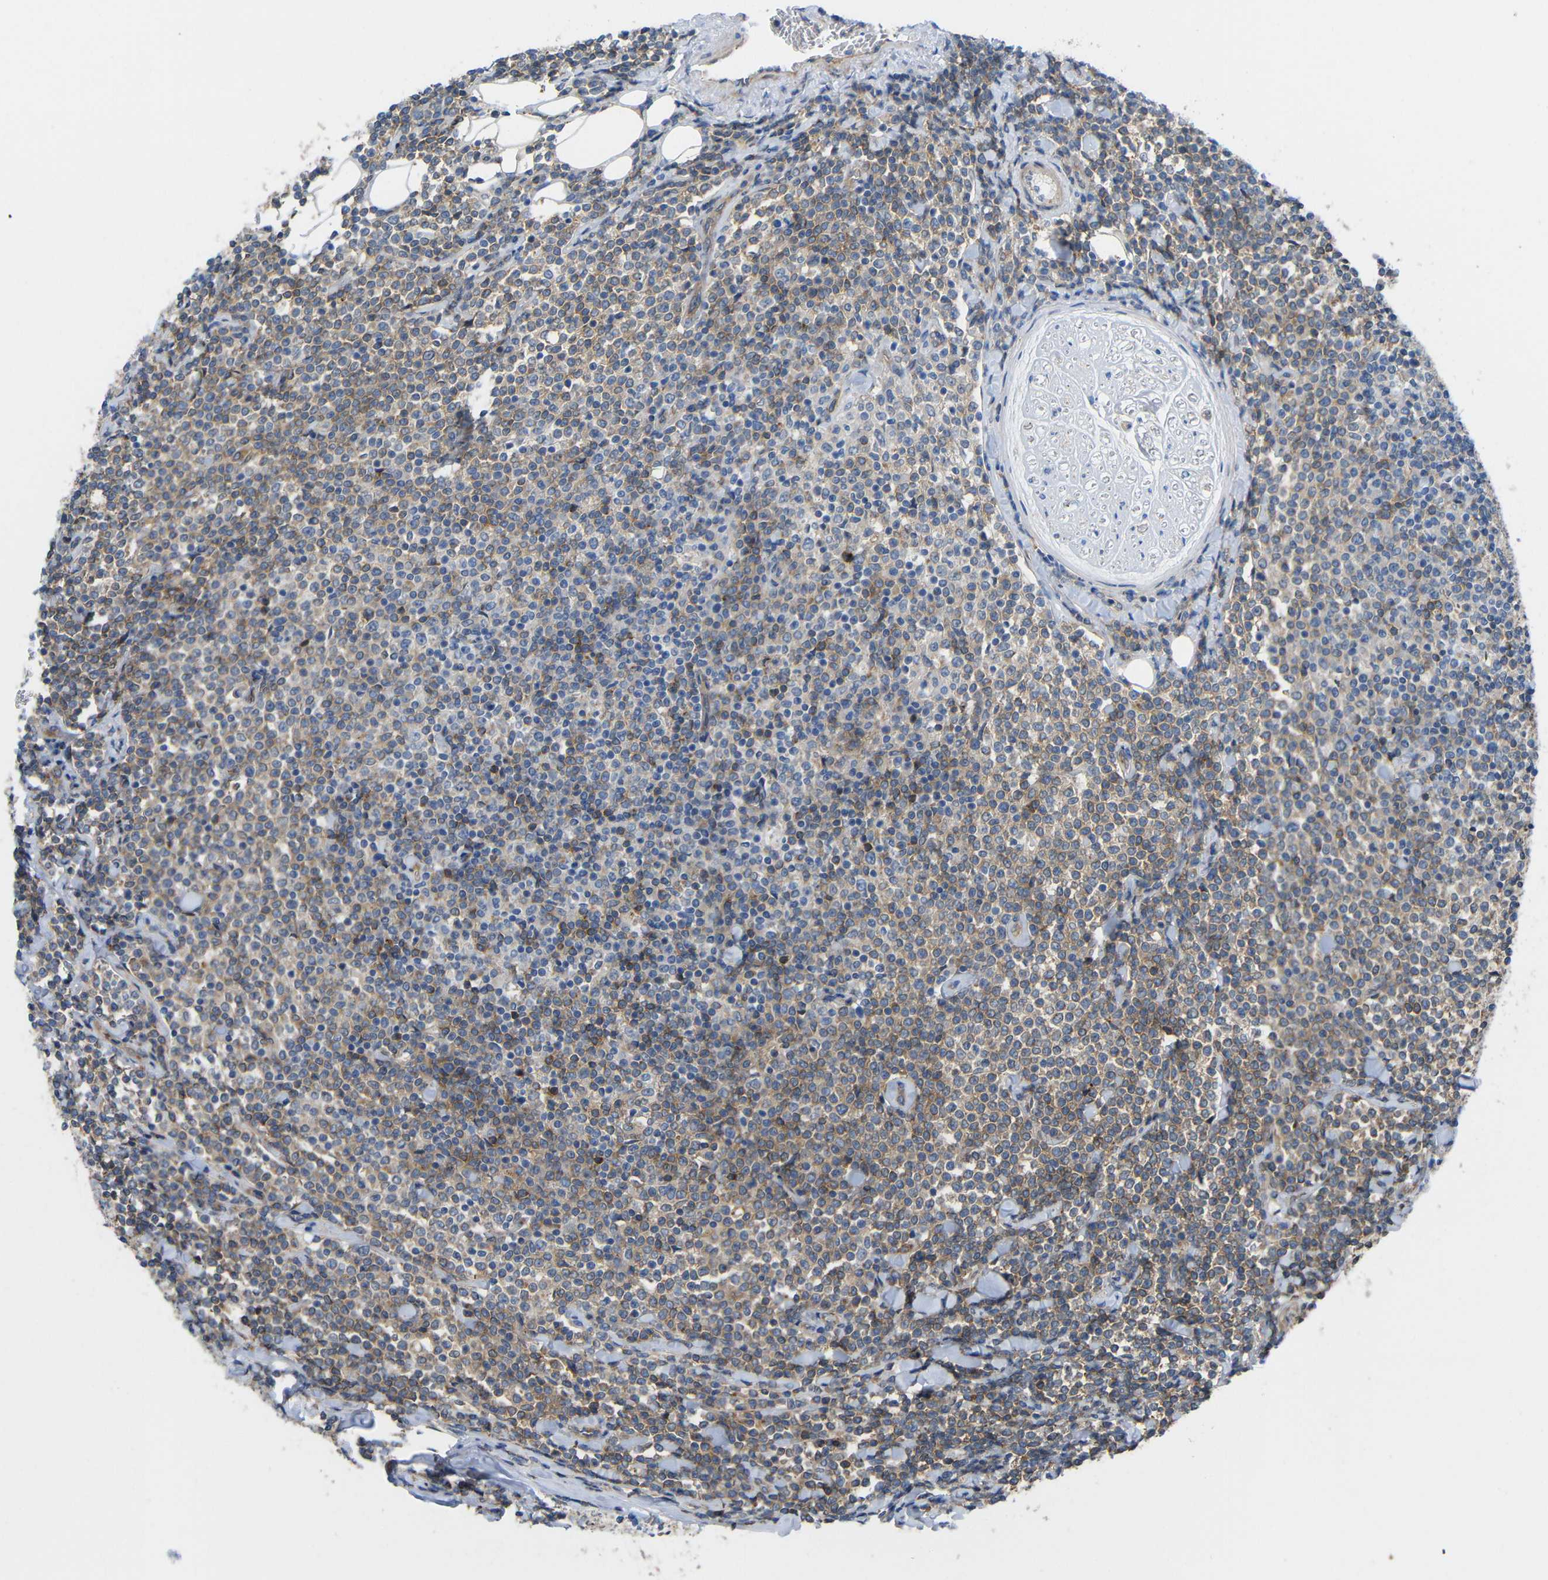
{"staining": {"intensity": "moderate", "quantity": ">75%", "location": "cytoplasmic/membranous"}, "tissue": "lymphoma", "cell_type": "Tumor cells", "image_type": "cancer", "snomed": [{"axis": "morphology", "description": "Malignant lymphoma, non-Hodgkin's type, Low grade"}, {"axis": "topography", "description": "Soft tissue"}], "caption": "DAB immunohistochemical staining of malignant lymphoma, non-Hodgkin's type (low-grade) reveals moderate cytoplasmic/membranous protein staining in approximately >75% of tumor cells.", "gene": "SYPL1", "patient": {"sex": "male", "age": 92}}